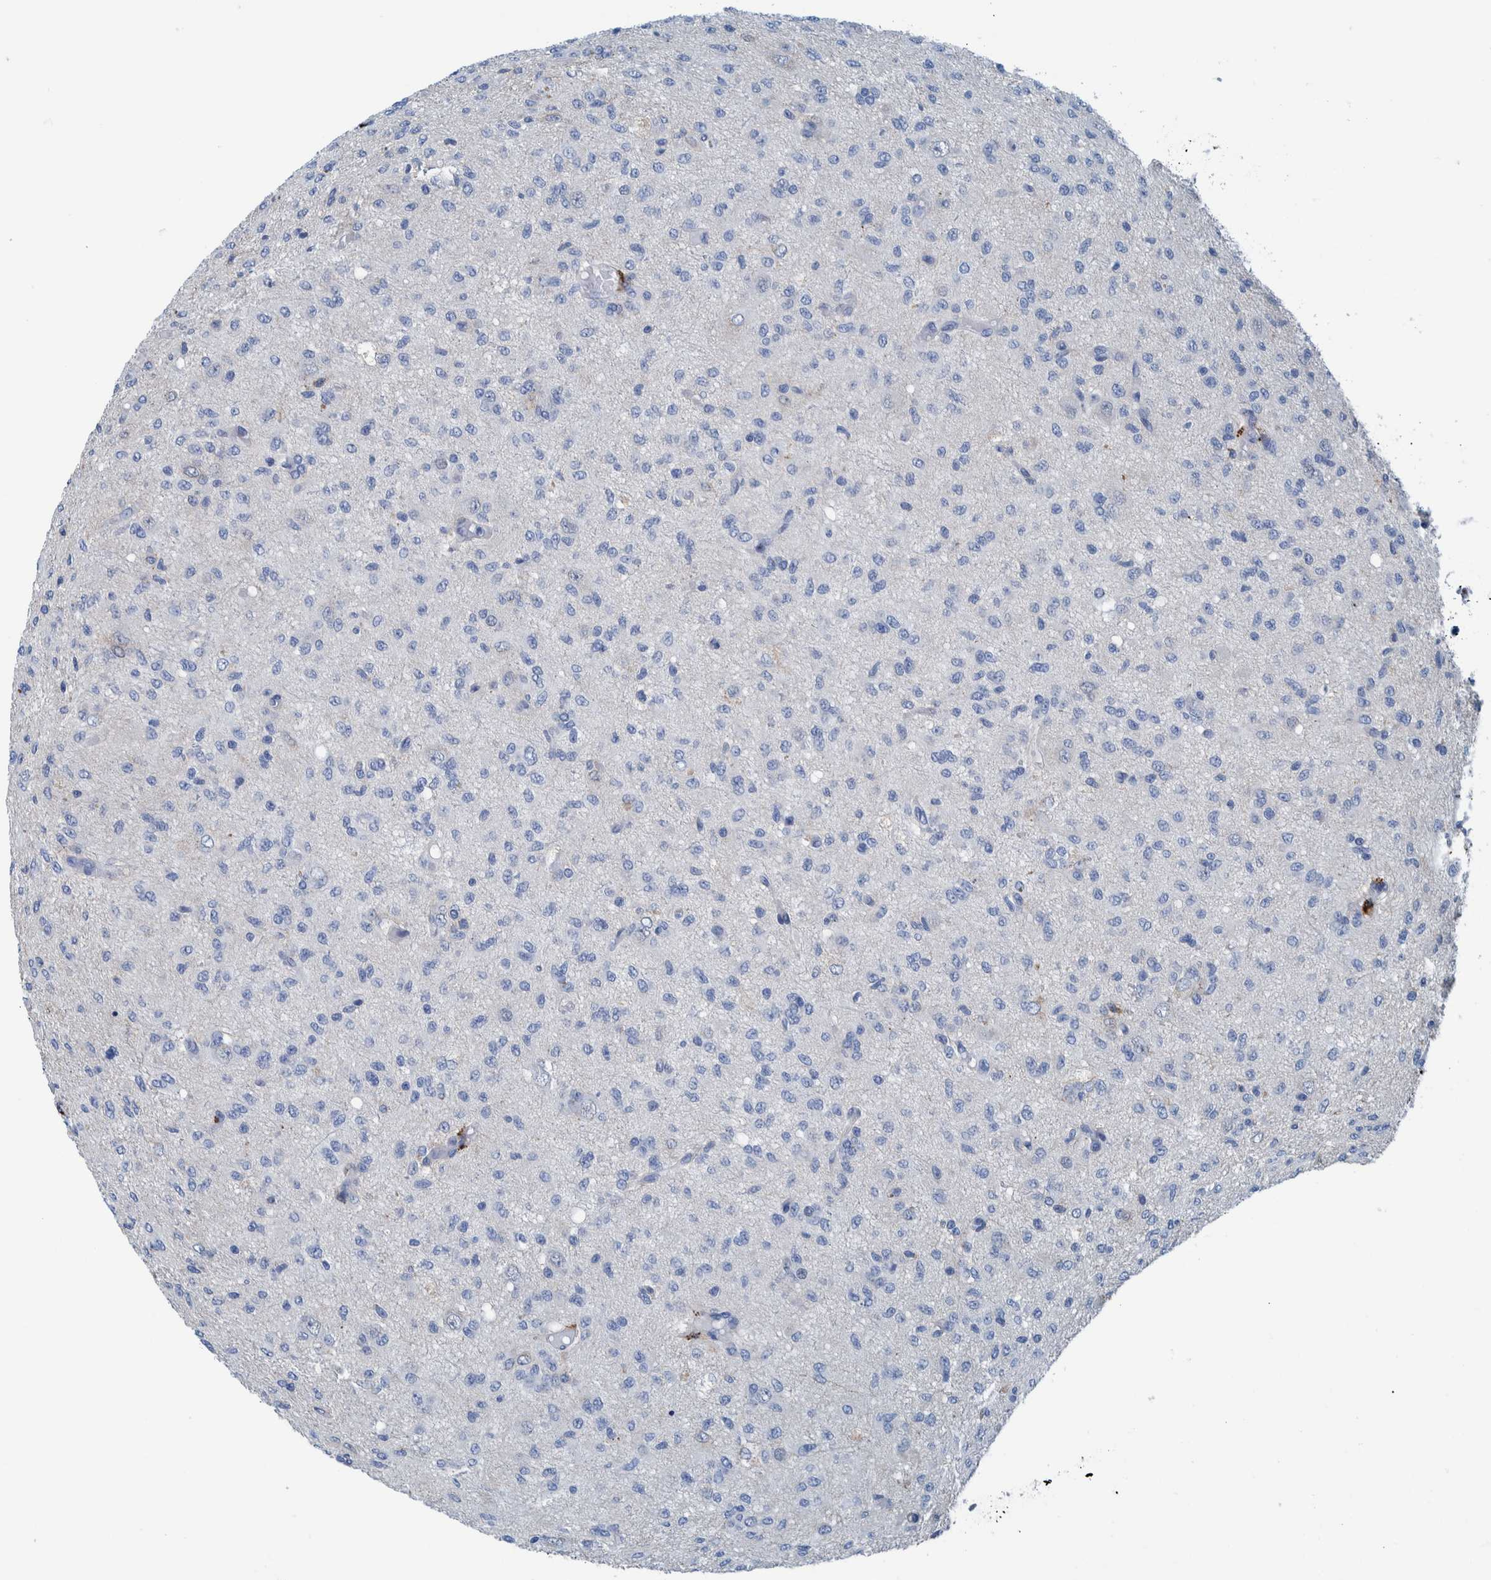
{"staining": {"intensity": "negative", "quantity": "none", "location": "none"}, "tissue": "glioma", "cell_type": "Tumor cells", "image_type": "cancer", "snomed": [{"axis": "morphology", "description": "Glioma, malignant, High grade"}, {"axis": "topography", "description": "Brain"}], "caption": "IHC histopathology image of neoplastic tissue: glioma stained with DAB reveals no significant protein staining in tumor cells.", "gene": "IDO1", "patient": {"sex": "female", "age": 59}}